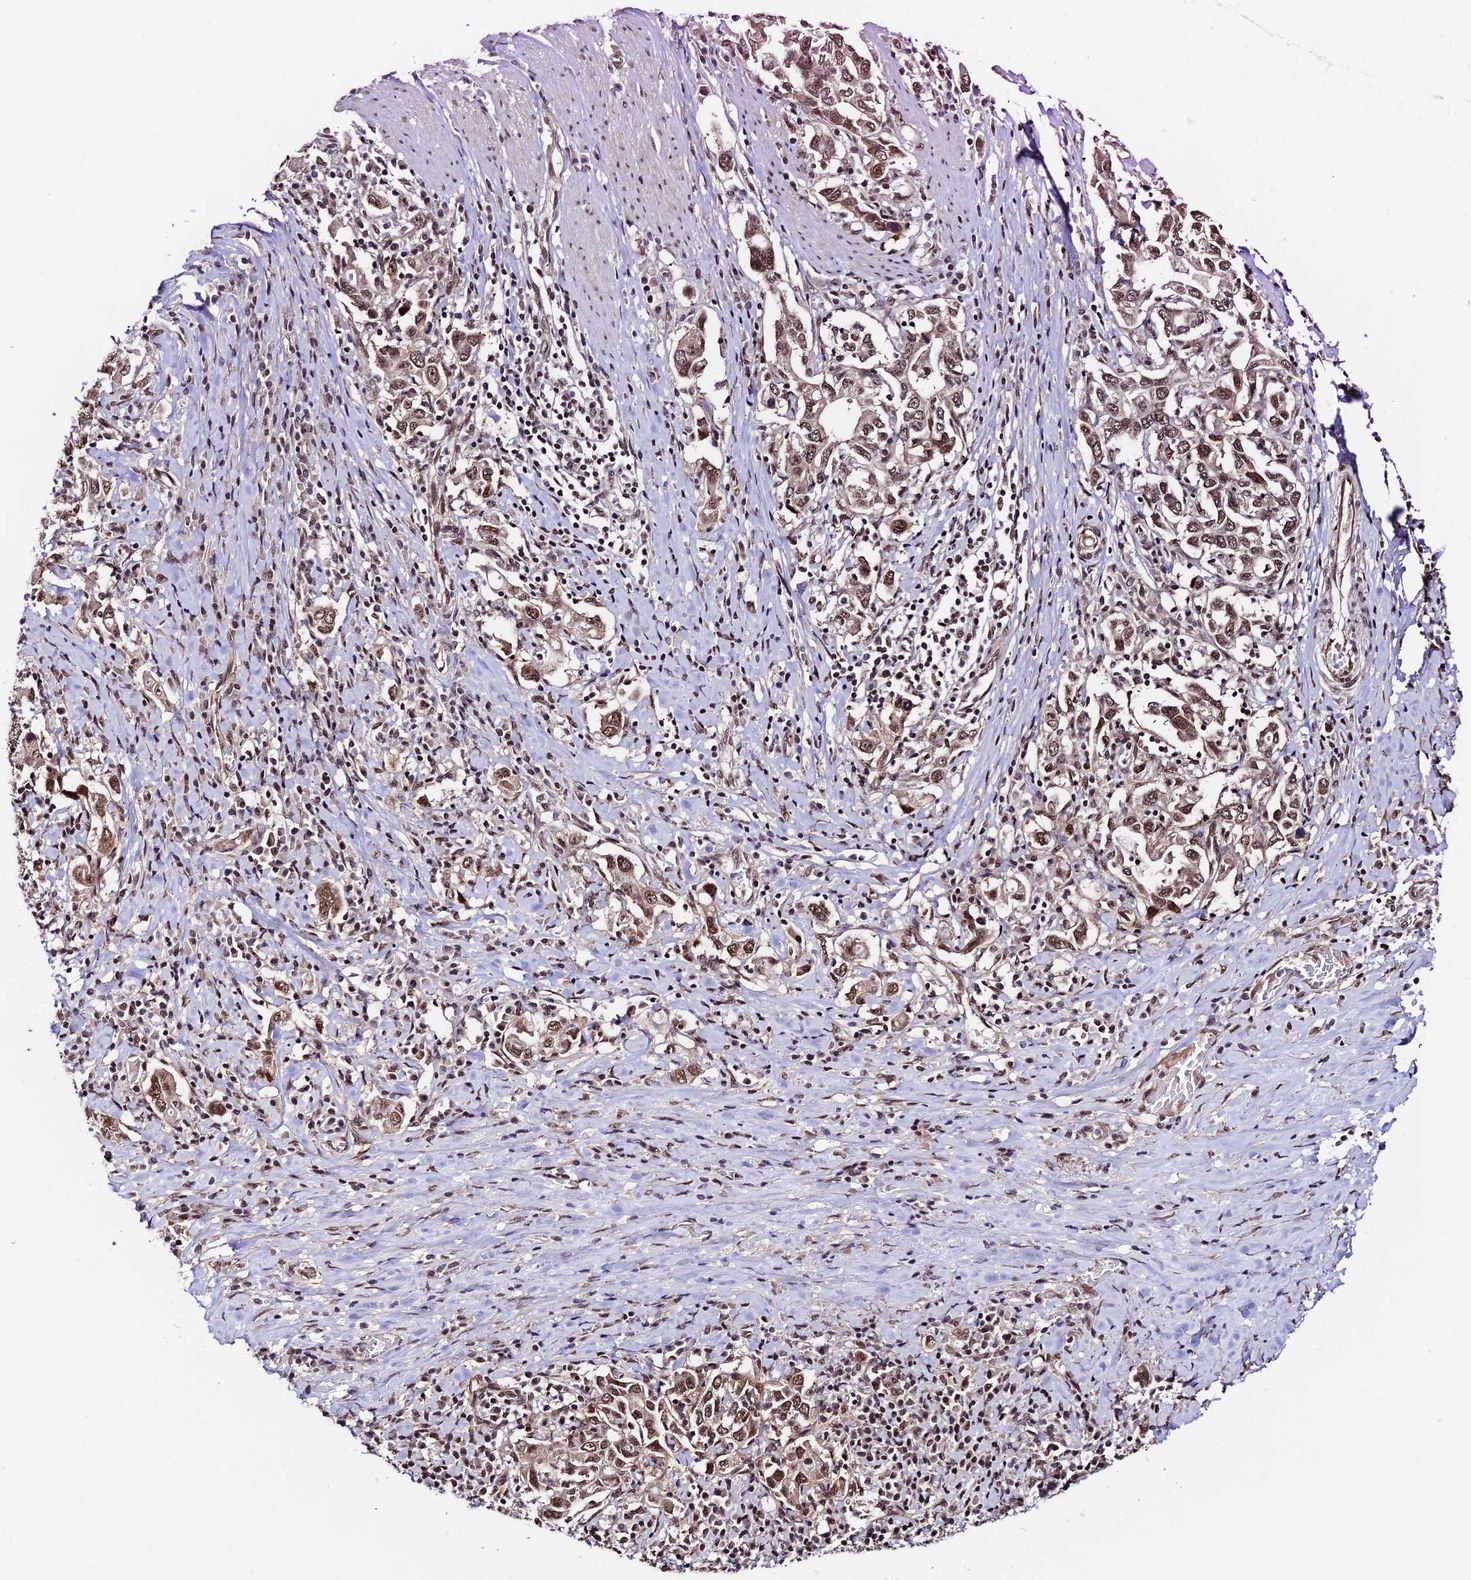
{"staining": {"intensity": "moderate", "quantity": ">75%", "location": "nuclear"}, "tissue": "stomach cancer", "cell_type": "Tumor cells", "image_type": "cancer", "snomed": [{"axis": "morphology", "description": "Adenocarcinoma, NOS"}, {"axis": "topography", "description": "Stomach, upper"}, {"axis": "topography", "description": "Stomach"}], "caption": "The image exhibits staining of adenocarcinoma (stomach), revealing moderate nuclear protein expression (brown color) within tumor cells.", "gene": "RBM42", "patient": {"sex": "male", "age": 62}}